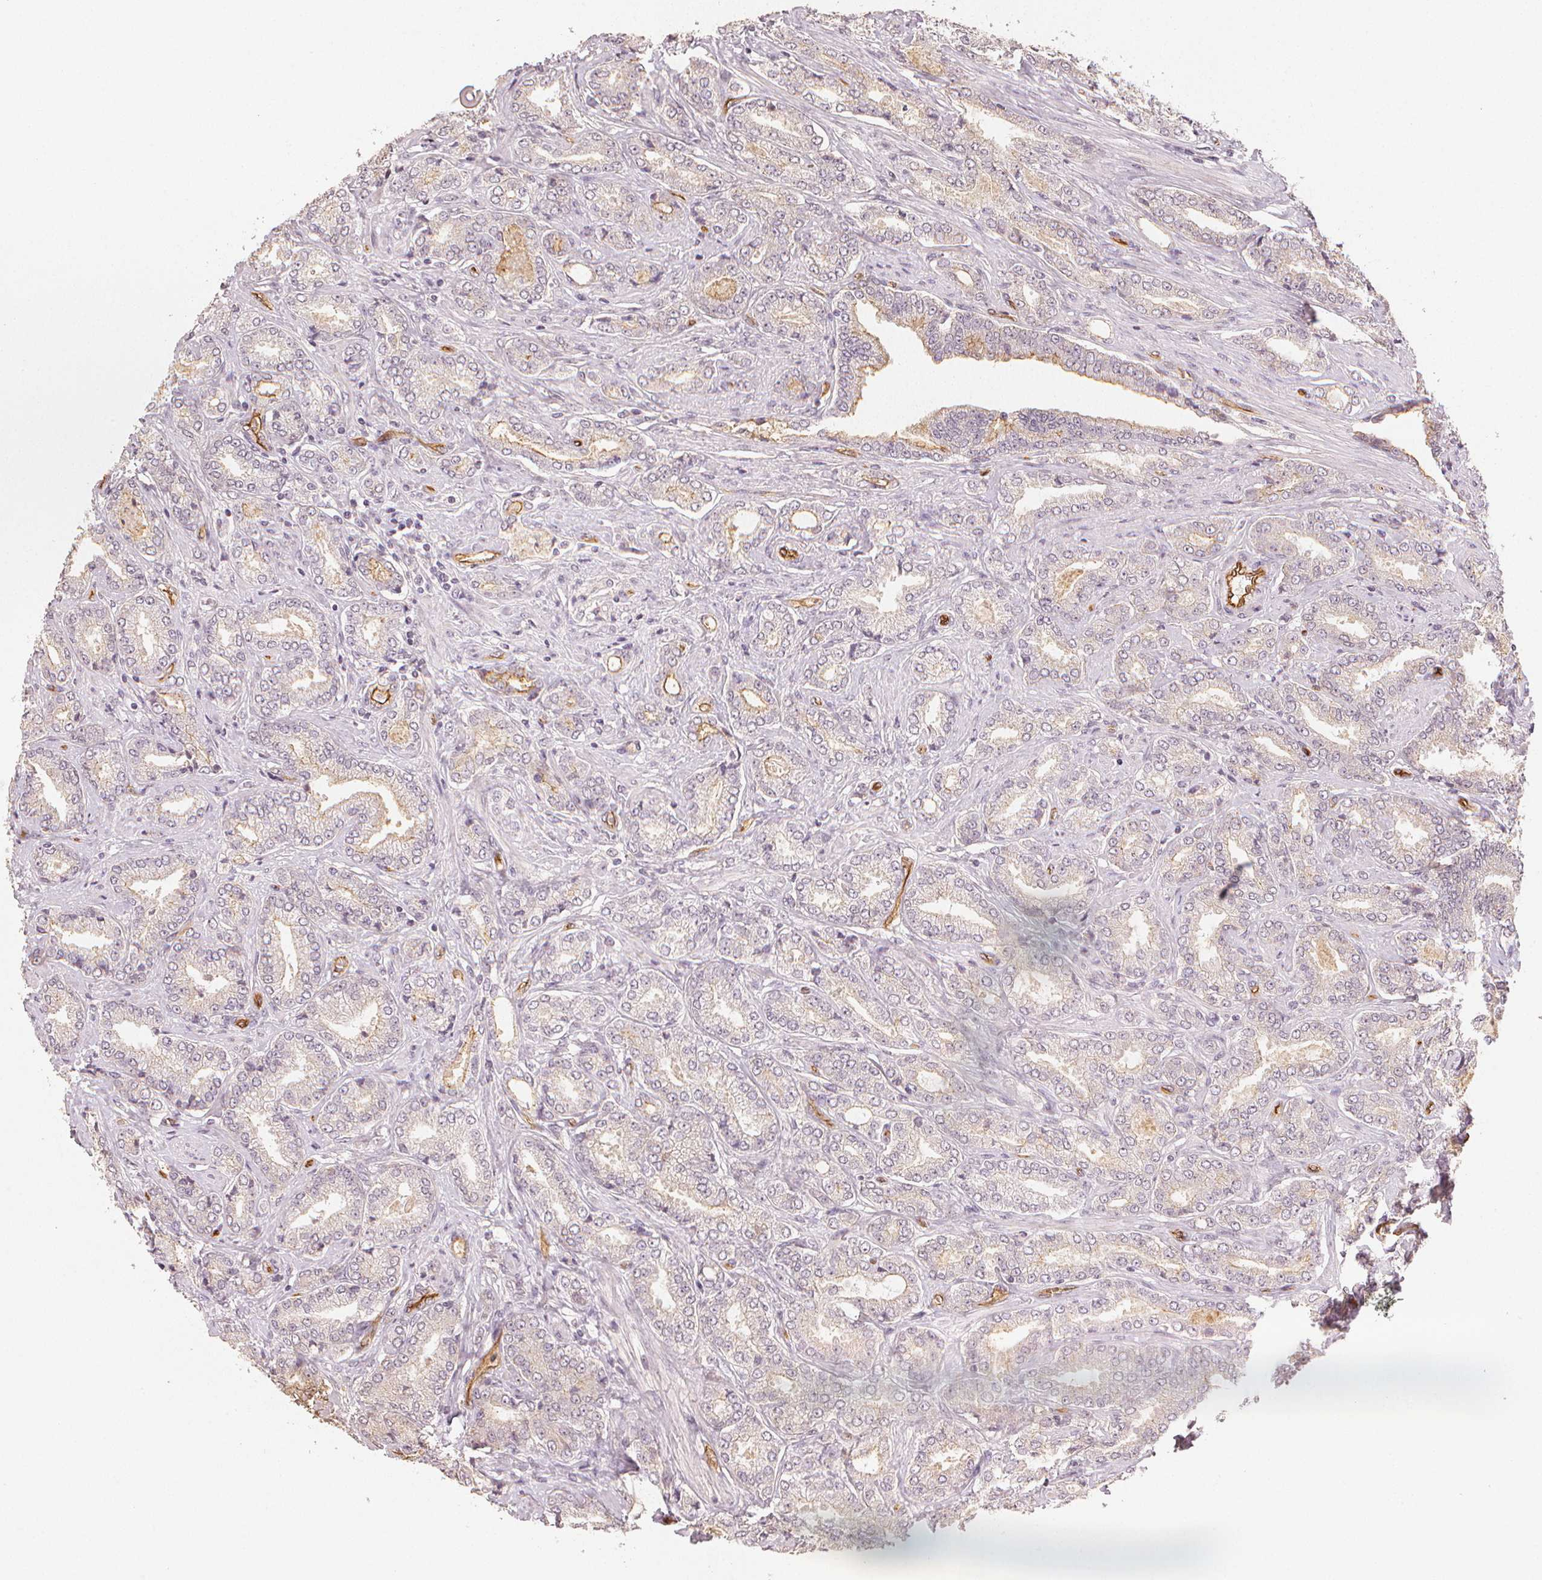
{"staining": {"intensity": "weak", "quantity": "<25%", "location": "cytoplasmic/membranous"}, "tissue": "prostate cancer", "cell_type": "Tumor cells", "image_type": "cancer", "snomed": [{"axis": "morphology", "description": "Adenocarcinoma, NOS"}, {"axis": "topography", "description": "Prostate"}], "caption": "Histopathology image shows no protein staining in tumor cells of prostate adenocarcinoma tissue.", "gene": "CIB1", "patient": {"sex": "male", "age": 64}}